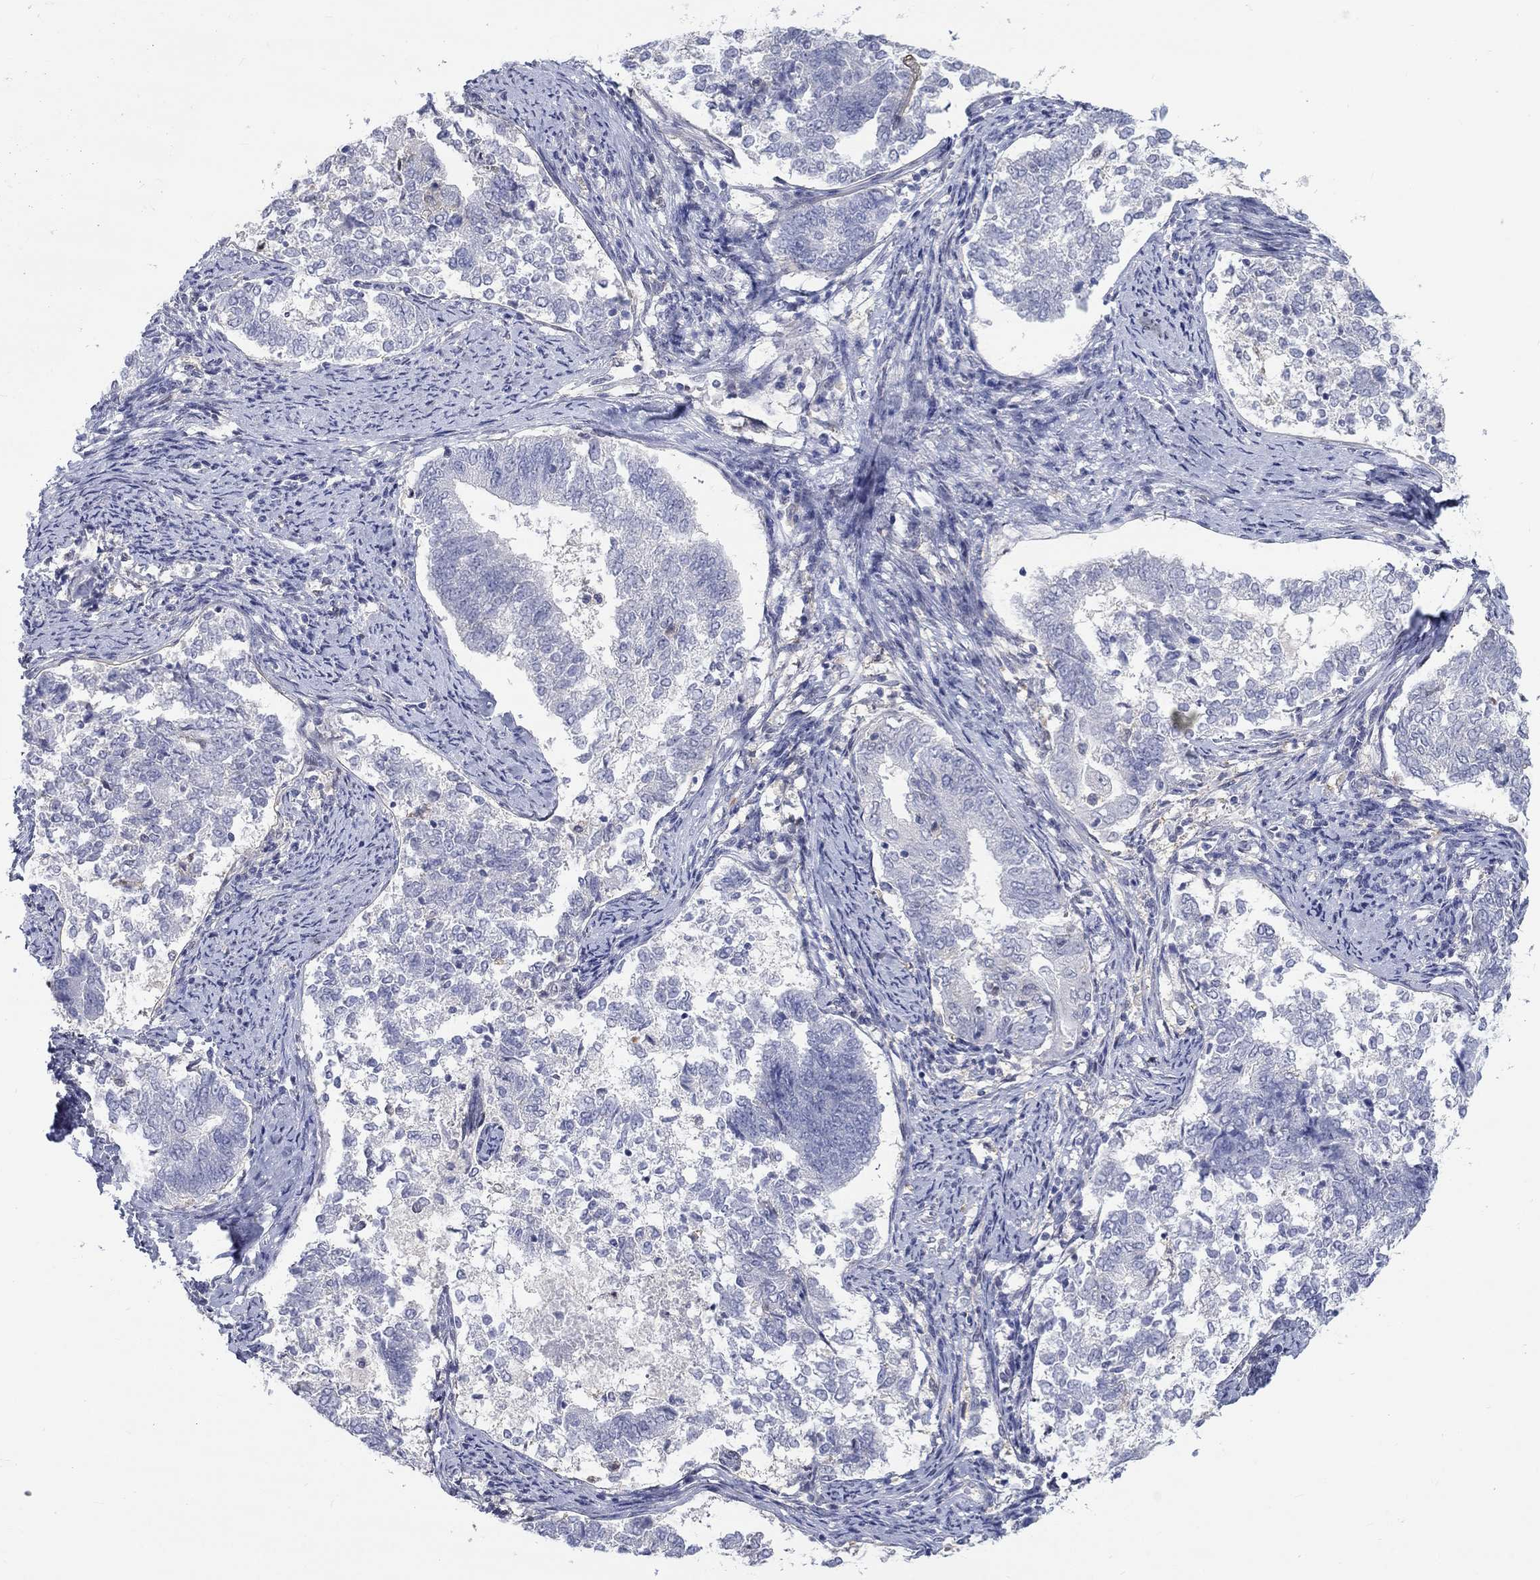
{"staining": {"intensity": "negative", "quantity": "none", "location": "none"}, "tissue": "endometrial cancer", "cell_type": "Tumor cells", "image_type": "cancer", "snomed": [{"axis": "morphology", "description": "Adenocarcinoma, NOS"}, {"axis": "topography", "description": "Endometrium"}], "caption": "Tumor cells are negative for brown protein staining in endometrial cancer (adenocarcinoma).", "gene": "EGFLAM", "patient": {"sex": "female", "age": 65}}